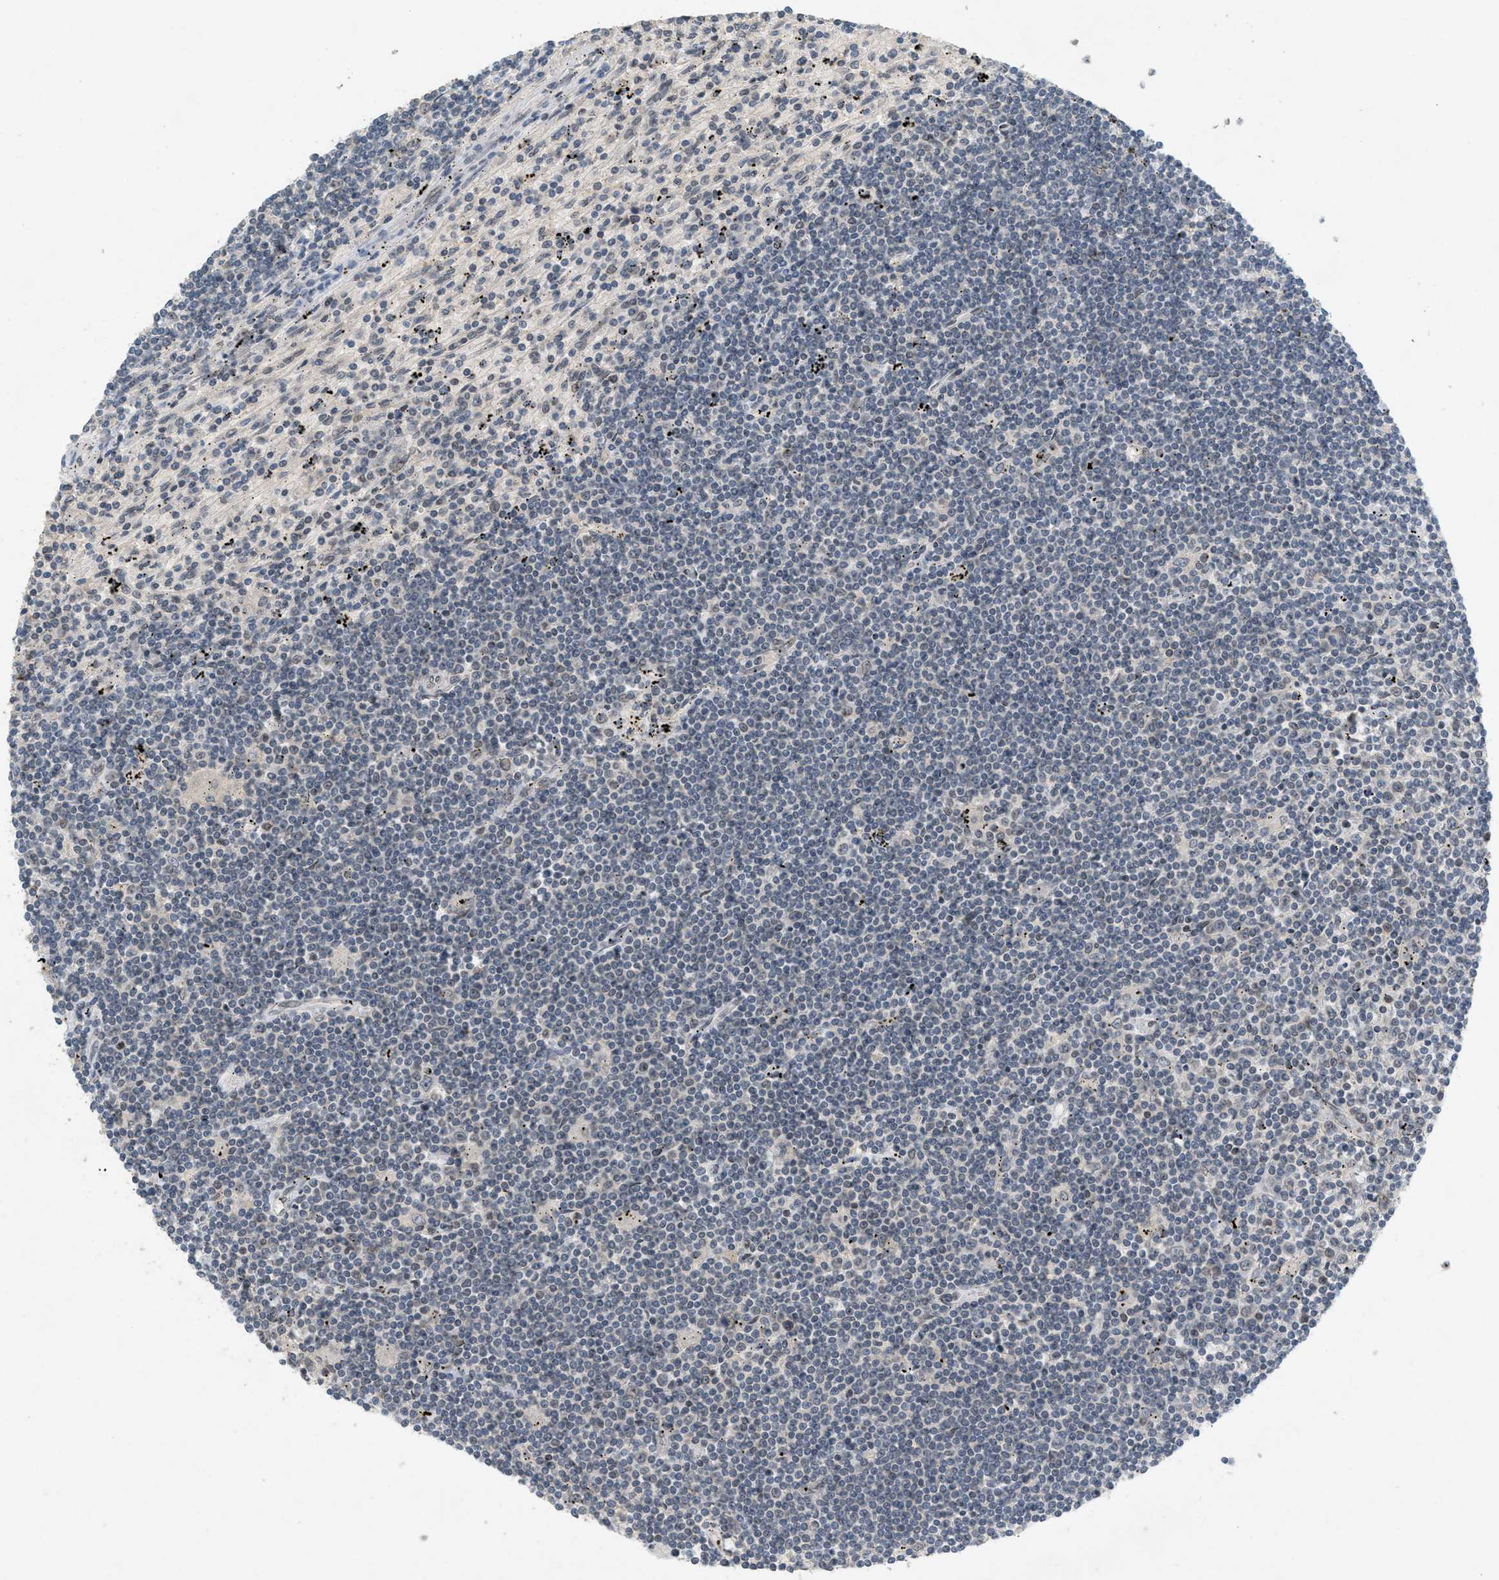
{"staining": {"intensity": "negative", "quantity": "none", "location": "none"}, "tissue": "lymphoma", "cell_type": "Tumor cells", "image_type": "cancer", "snomed": [{"axis": "morphology", "description": "Malignant lymphoma, non-Hodgkin's type, Low grade"}, {"axis": "topography", "description": "Spleen"}], "caption": "A micrograph of lymphoma stained for a protein shows no brown staining in tumor cells.", "gene": "ABHD6", "patient": {"sex": "male", "age": 76}}